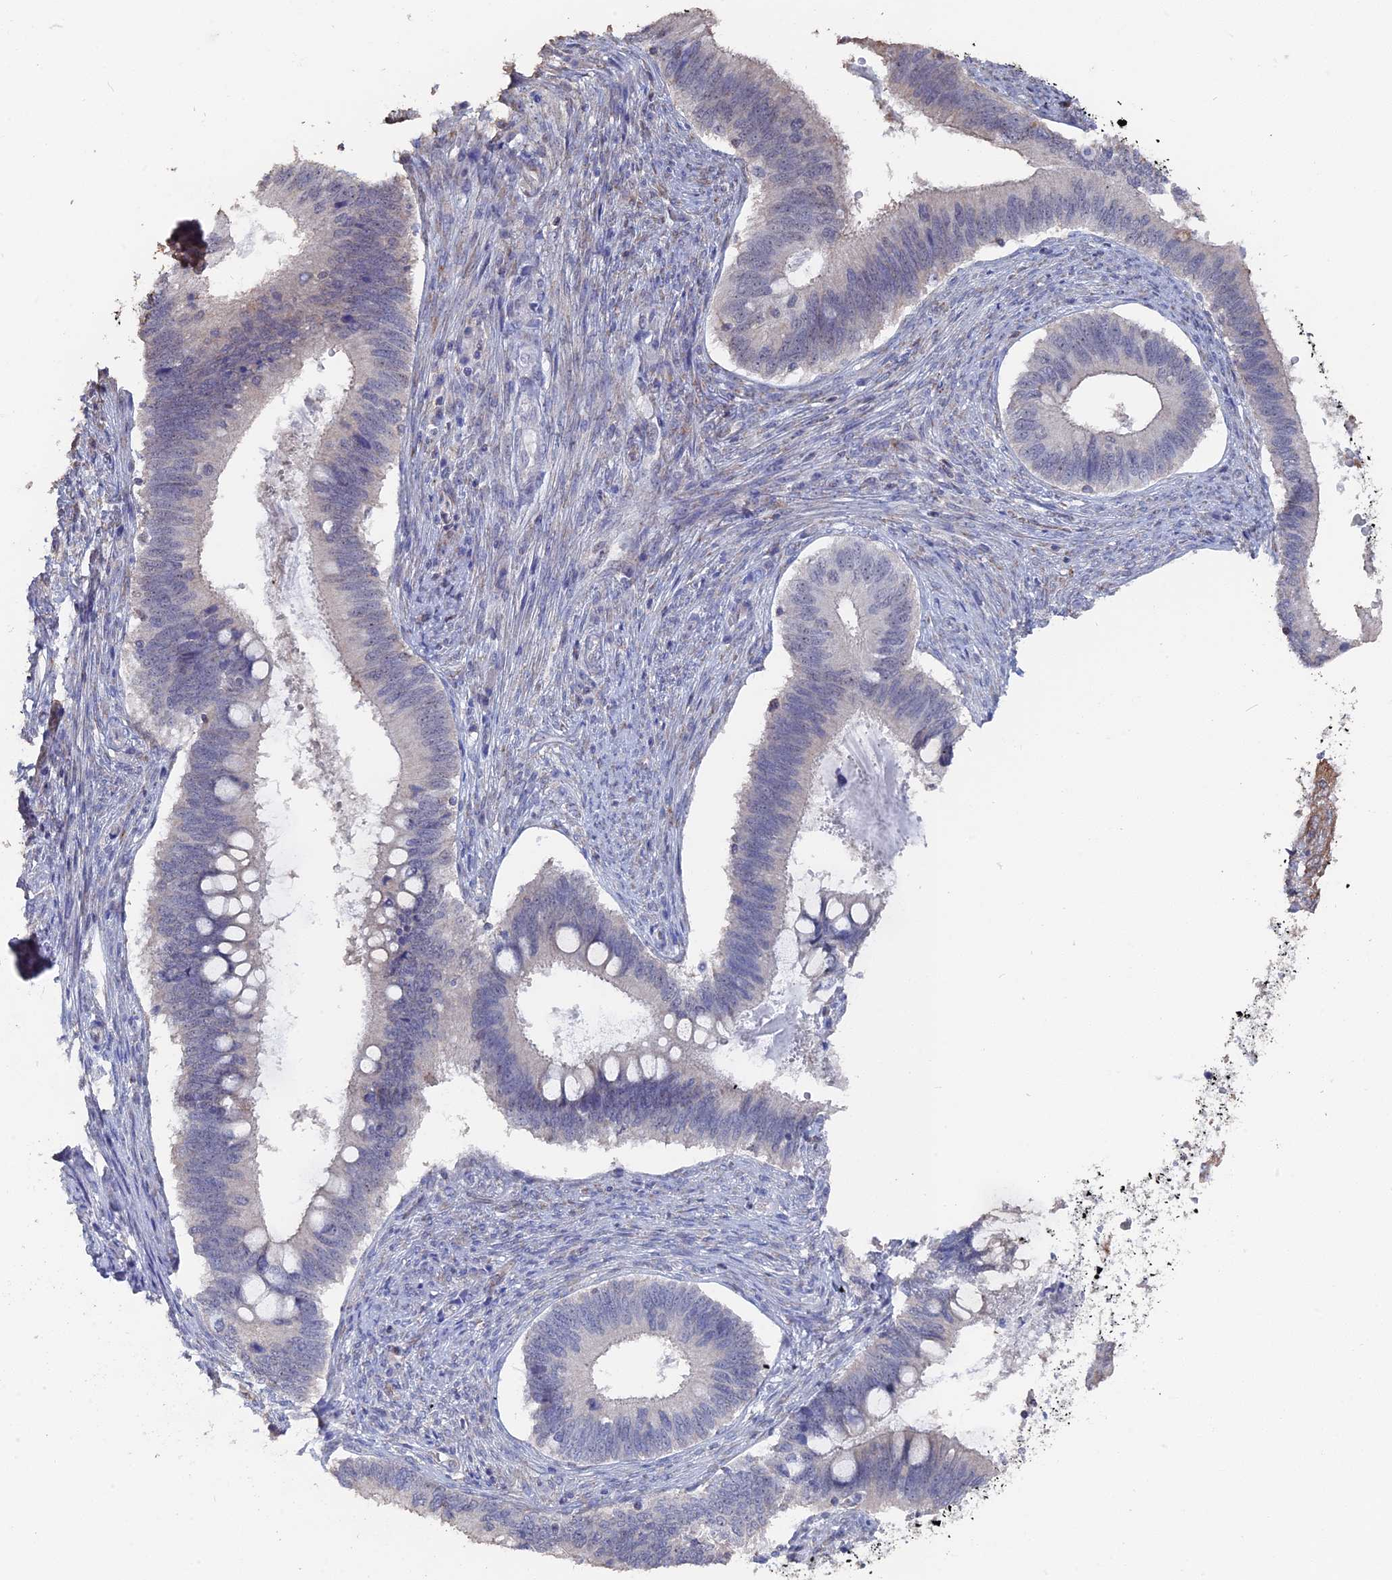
{"staining": {"intensity": "negative", "quantity": "none", "location": "none"}, "tissue": "cervical cancer", "cell_type": "Tumor cells", "image_type": "cancer", "snomed": [{"axis": "morphology", "description": "Adenocarcinoma, NOS"}, {"axis": "topography", "description": "Cervix"}], "caption": "This micrograph is of cervical cancer stained with IHC to label a protein in brown with the nuclei are counter-stained blue. There is no expression in tumor cells.", "gene": "SEMG2", "patient": {"sex": "female", "age": 42}}